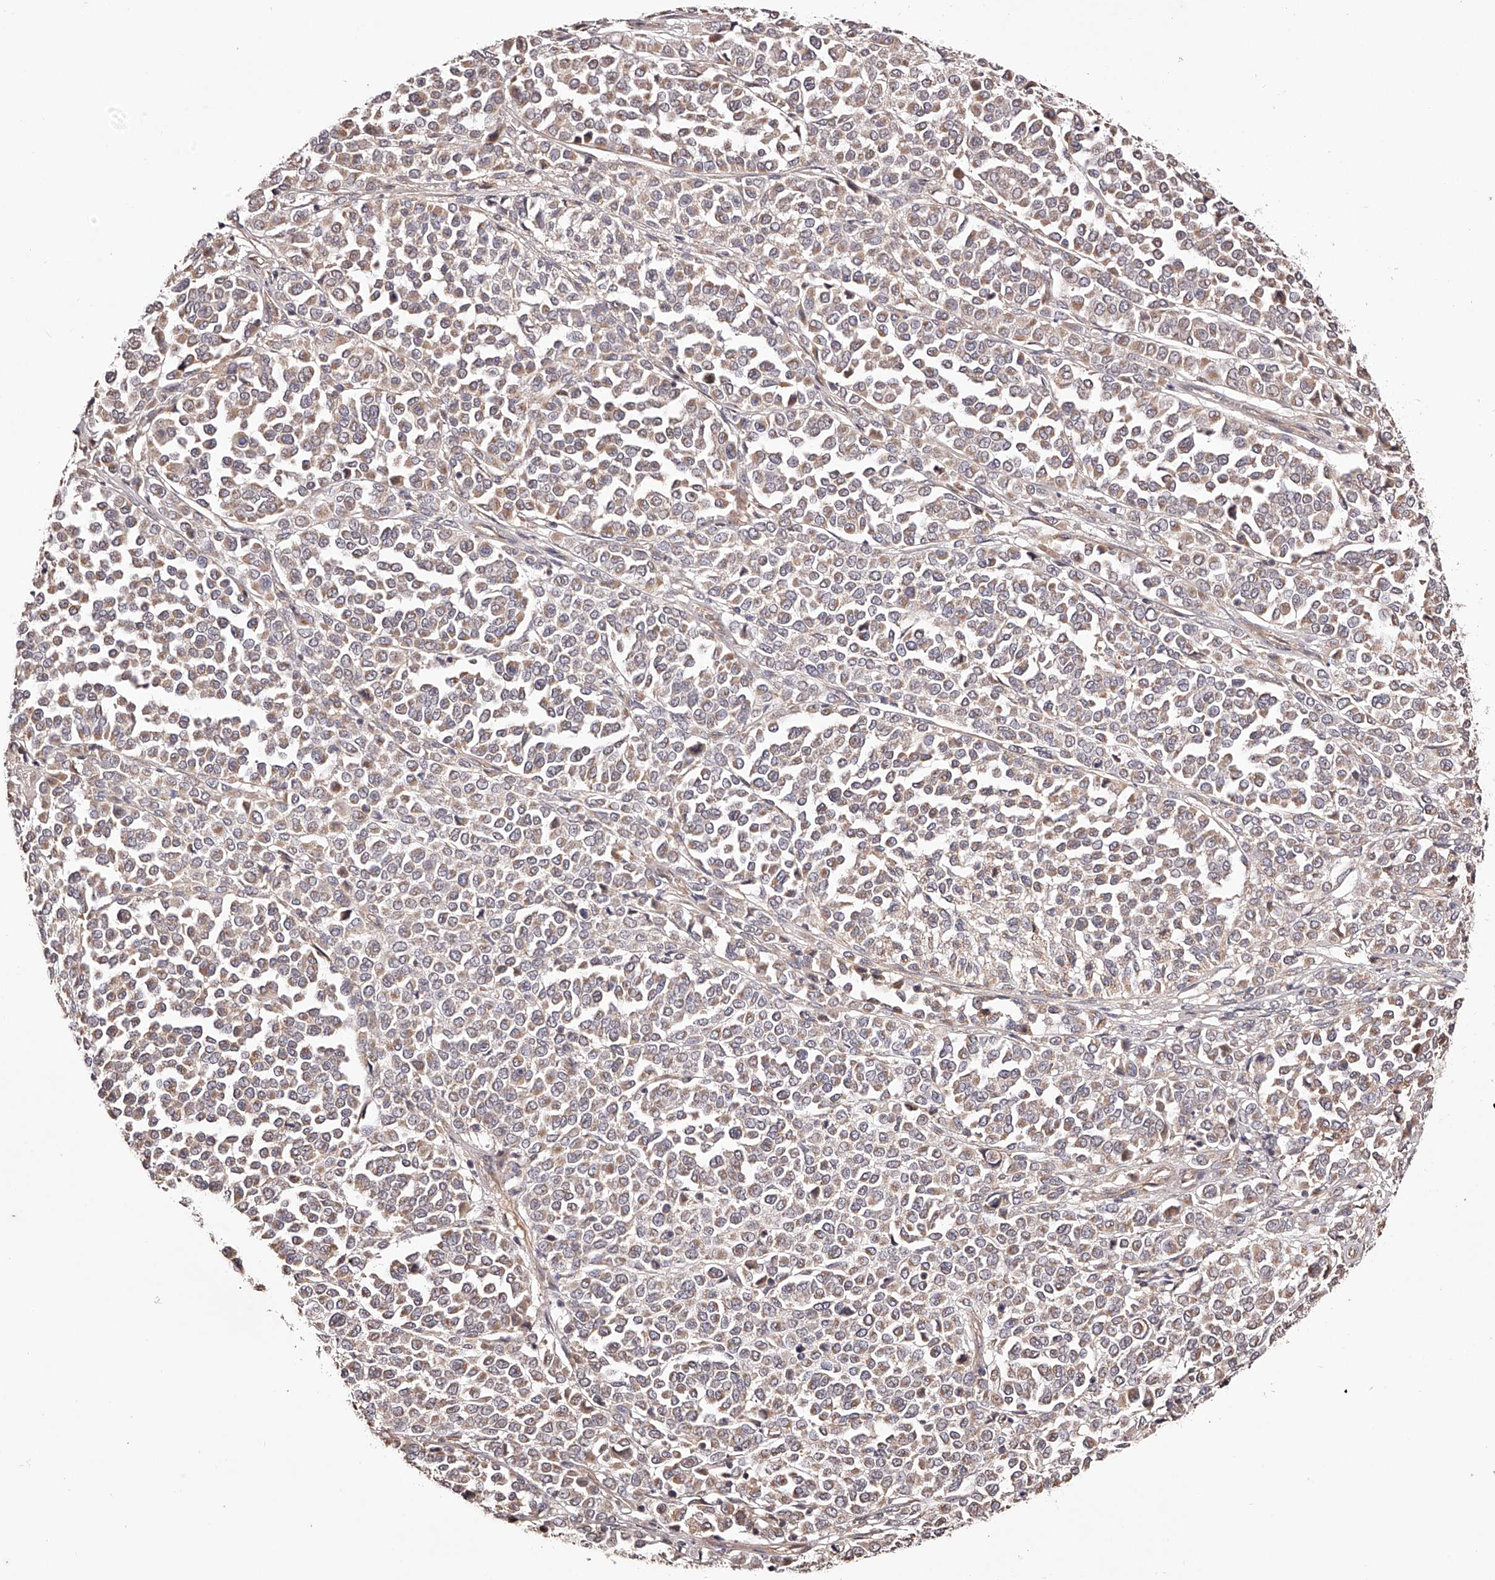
{"staining": {"intensity": "weak", "quantity": ">75%", "location": "cytoplasmic/membranous"}, "tissue": "melanoma", "cell_type": "Tumor cells", "image_type": "cancer", "snomed": [{"axis": "morphology", "description": "Malignant melanoma, Metastatic site"}, {"axis": "topography", "description": "Pancreas"}], "caption": "A brown stain highlights weak cytoplasmic/membranous expression of a protein in melanoma tumor cells. Ihc stains the protein in brown and the nuclei are stained blue.", "gene": "USP21", "patient": {"sex": "female", "age": 30}}